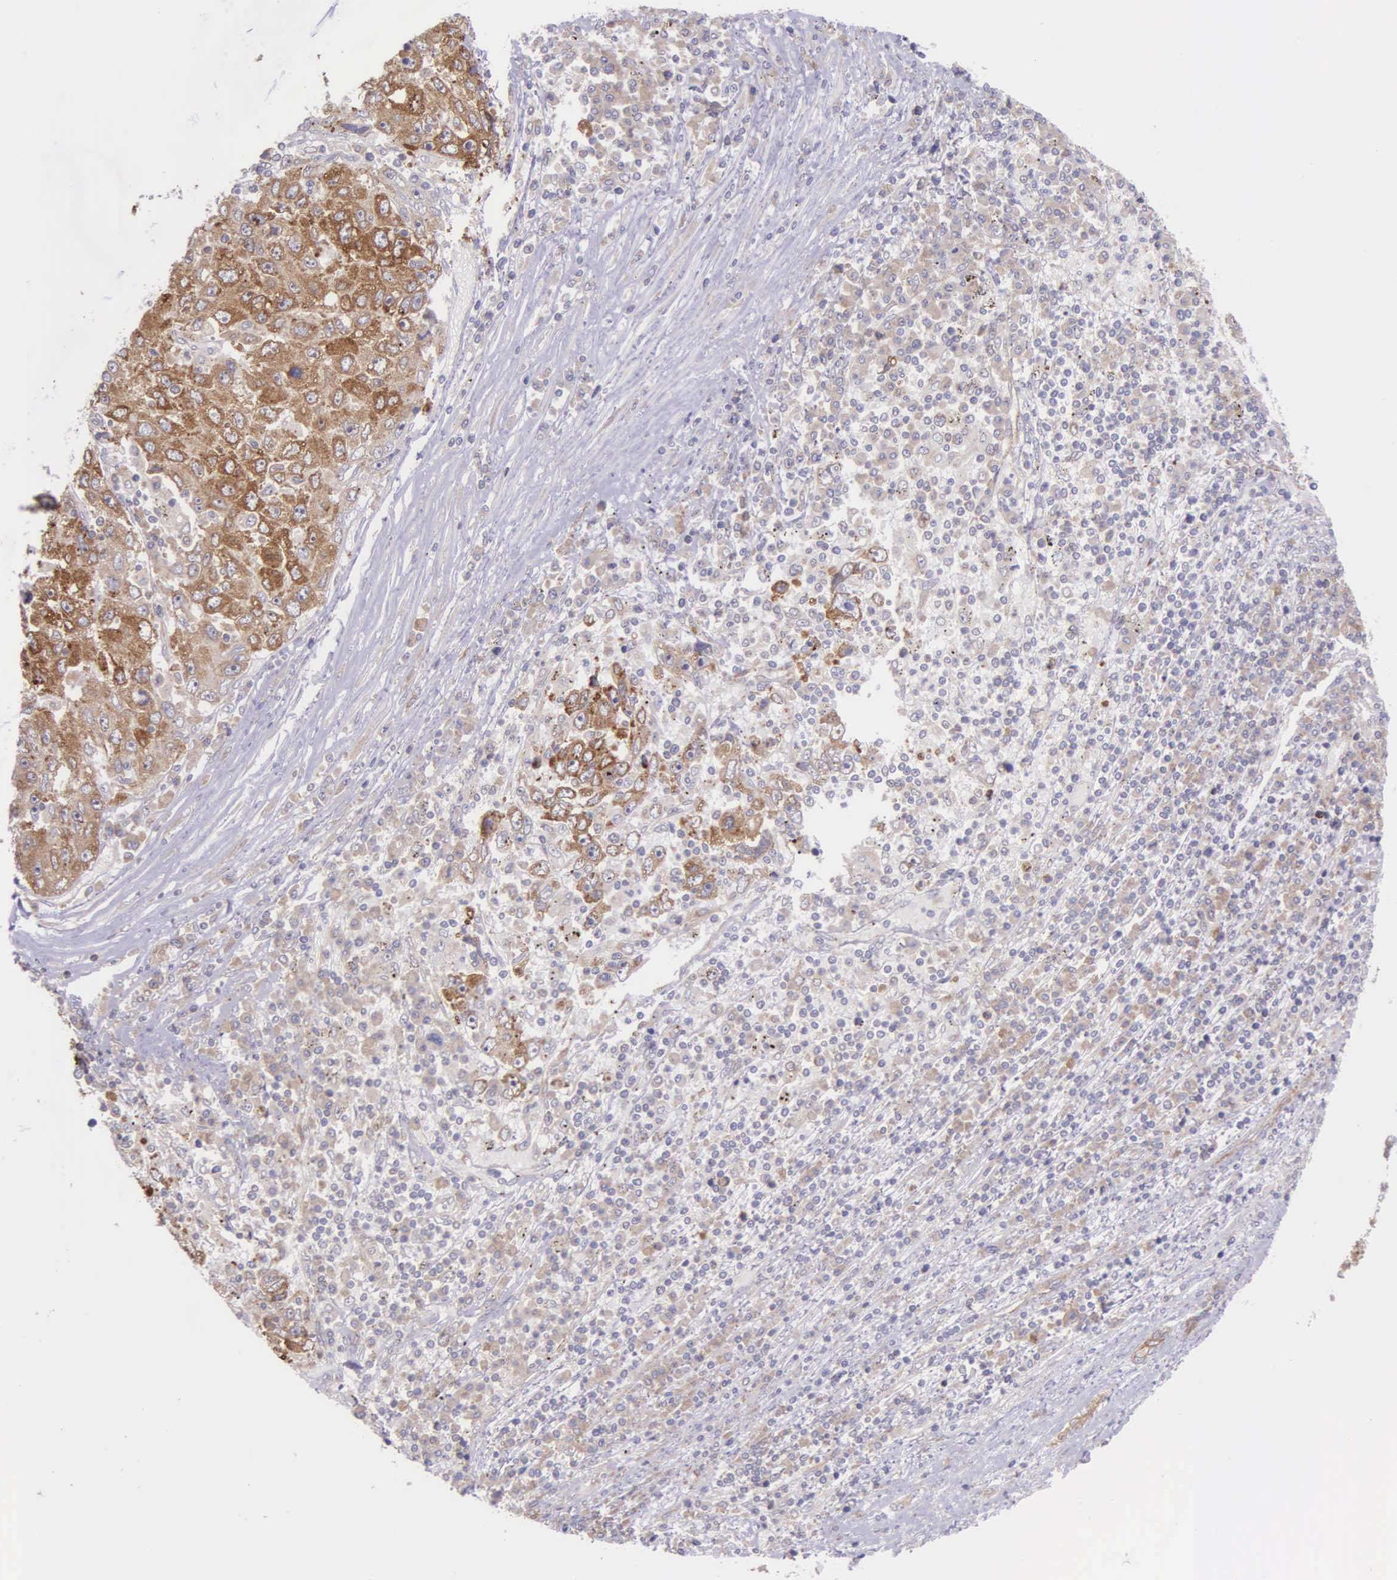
{"staining": {"intensity": "strong", "quantity": ">75%", "location": "cytoplasmic/membranous"}, "tissue": "liver cancer", "cell_type": "Tumor cells", "image_type": "cancer", "snomed": [{"axis": "morphology", "description": "Carcinoma, Hepatocellular, NOS"}, {"axis": "topography", "description": "Liver"}], "caption": "Protein staining of liver cancer tissue reveals strong cytoplasmic/membranous expression in approximately >75% of tumor cells.", "gene": "NSDHL", "patient": {"sex": "male", "age": 49}}